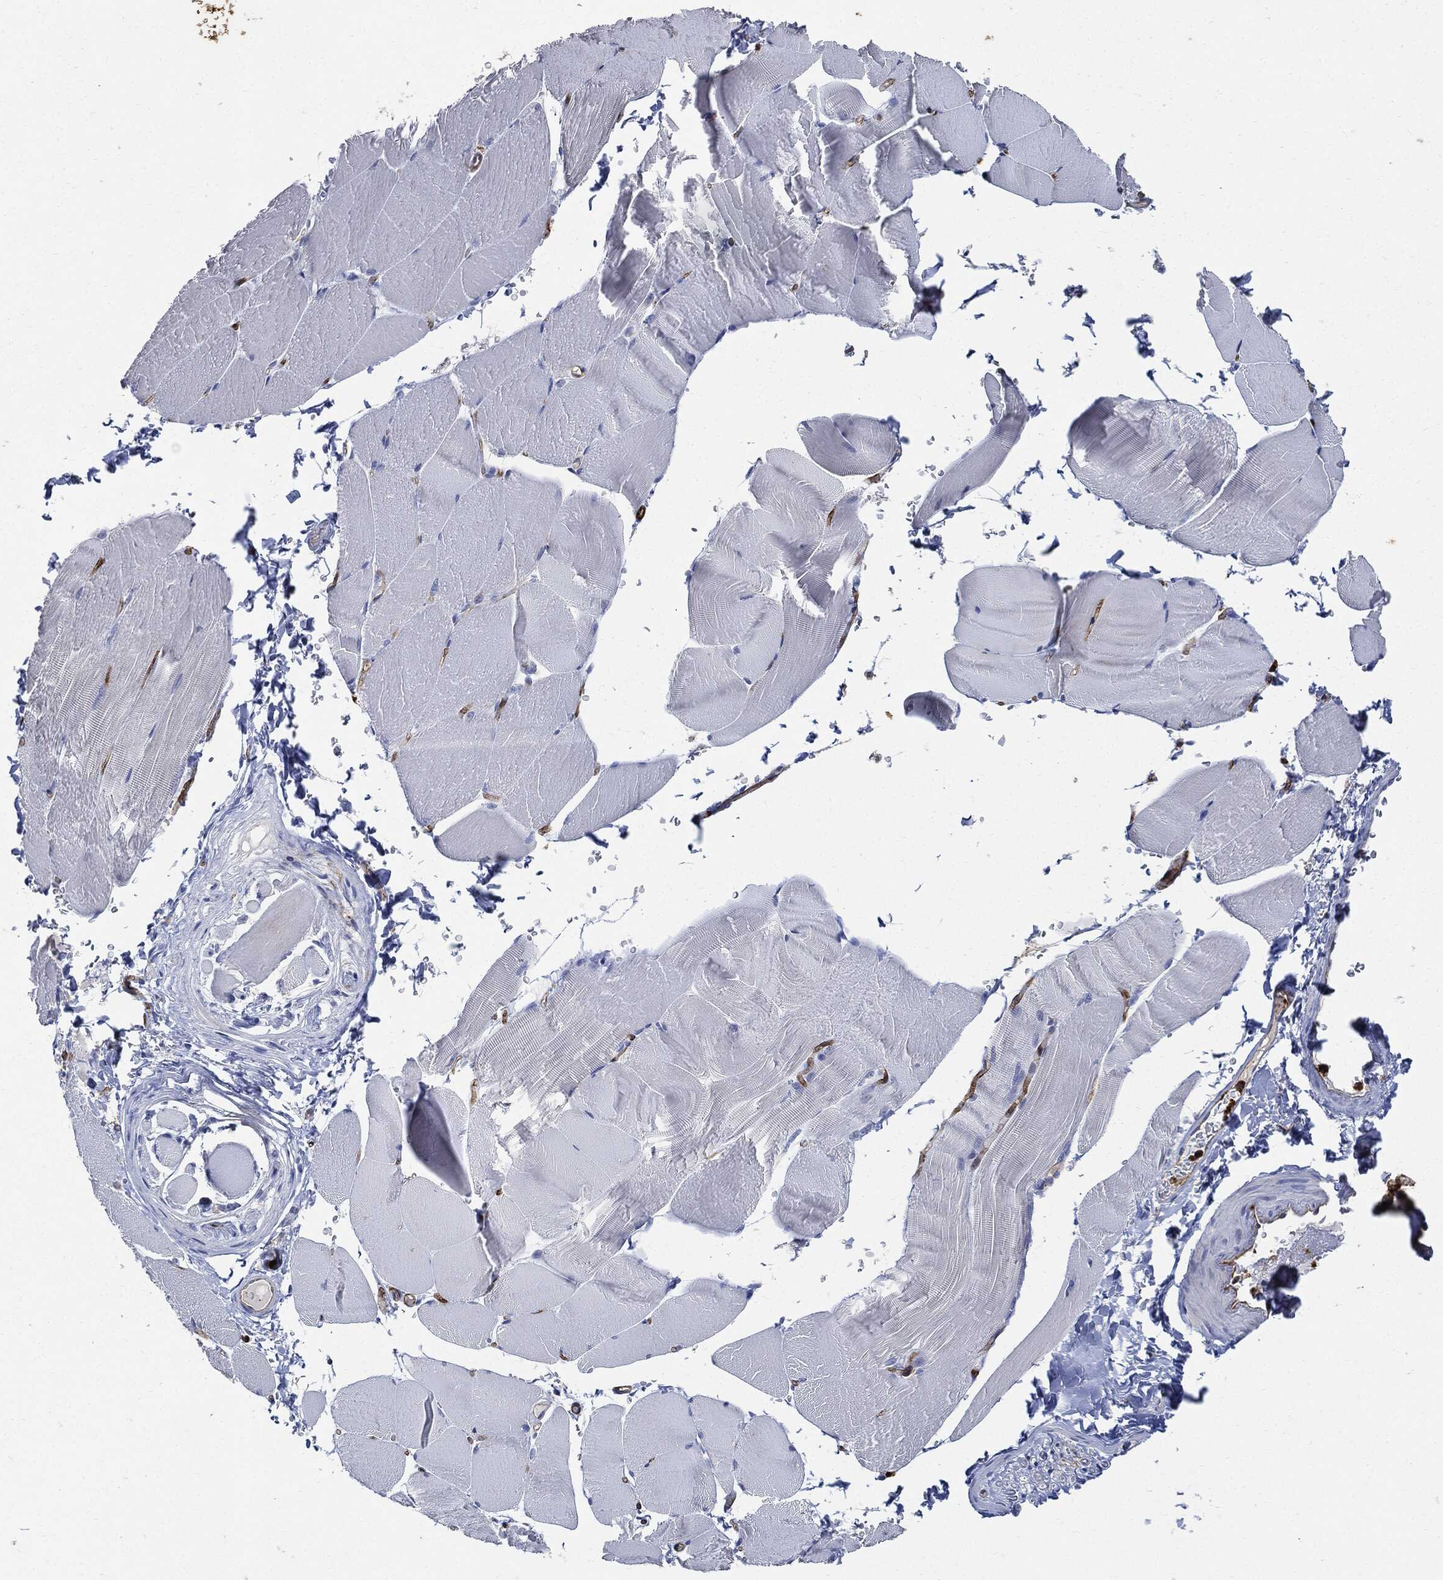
{"staining": {"intensity": "negative", "quantity": "none", "location": "none"}, "tissue": "skeletal muscle", "cell_type": "Myocytes", "image_type": "normal", "snomed": [{"axis": "morphology", "description": "Normal tissue, NOS"}, {"axis": "topography", "description": "Skeletal muscle"}], "caption": "High magnification brightfield microscopy of unremarkable skeletal muscle stained with DAB (brown) and counterstained with hematoxylin (blue): myocytes show no significant staining.", "gene": "PTPRC", "patient": {"sex": "female", "age": 37}}